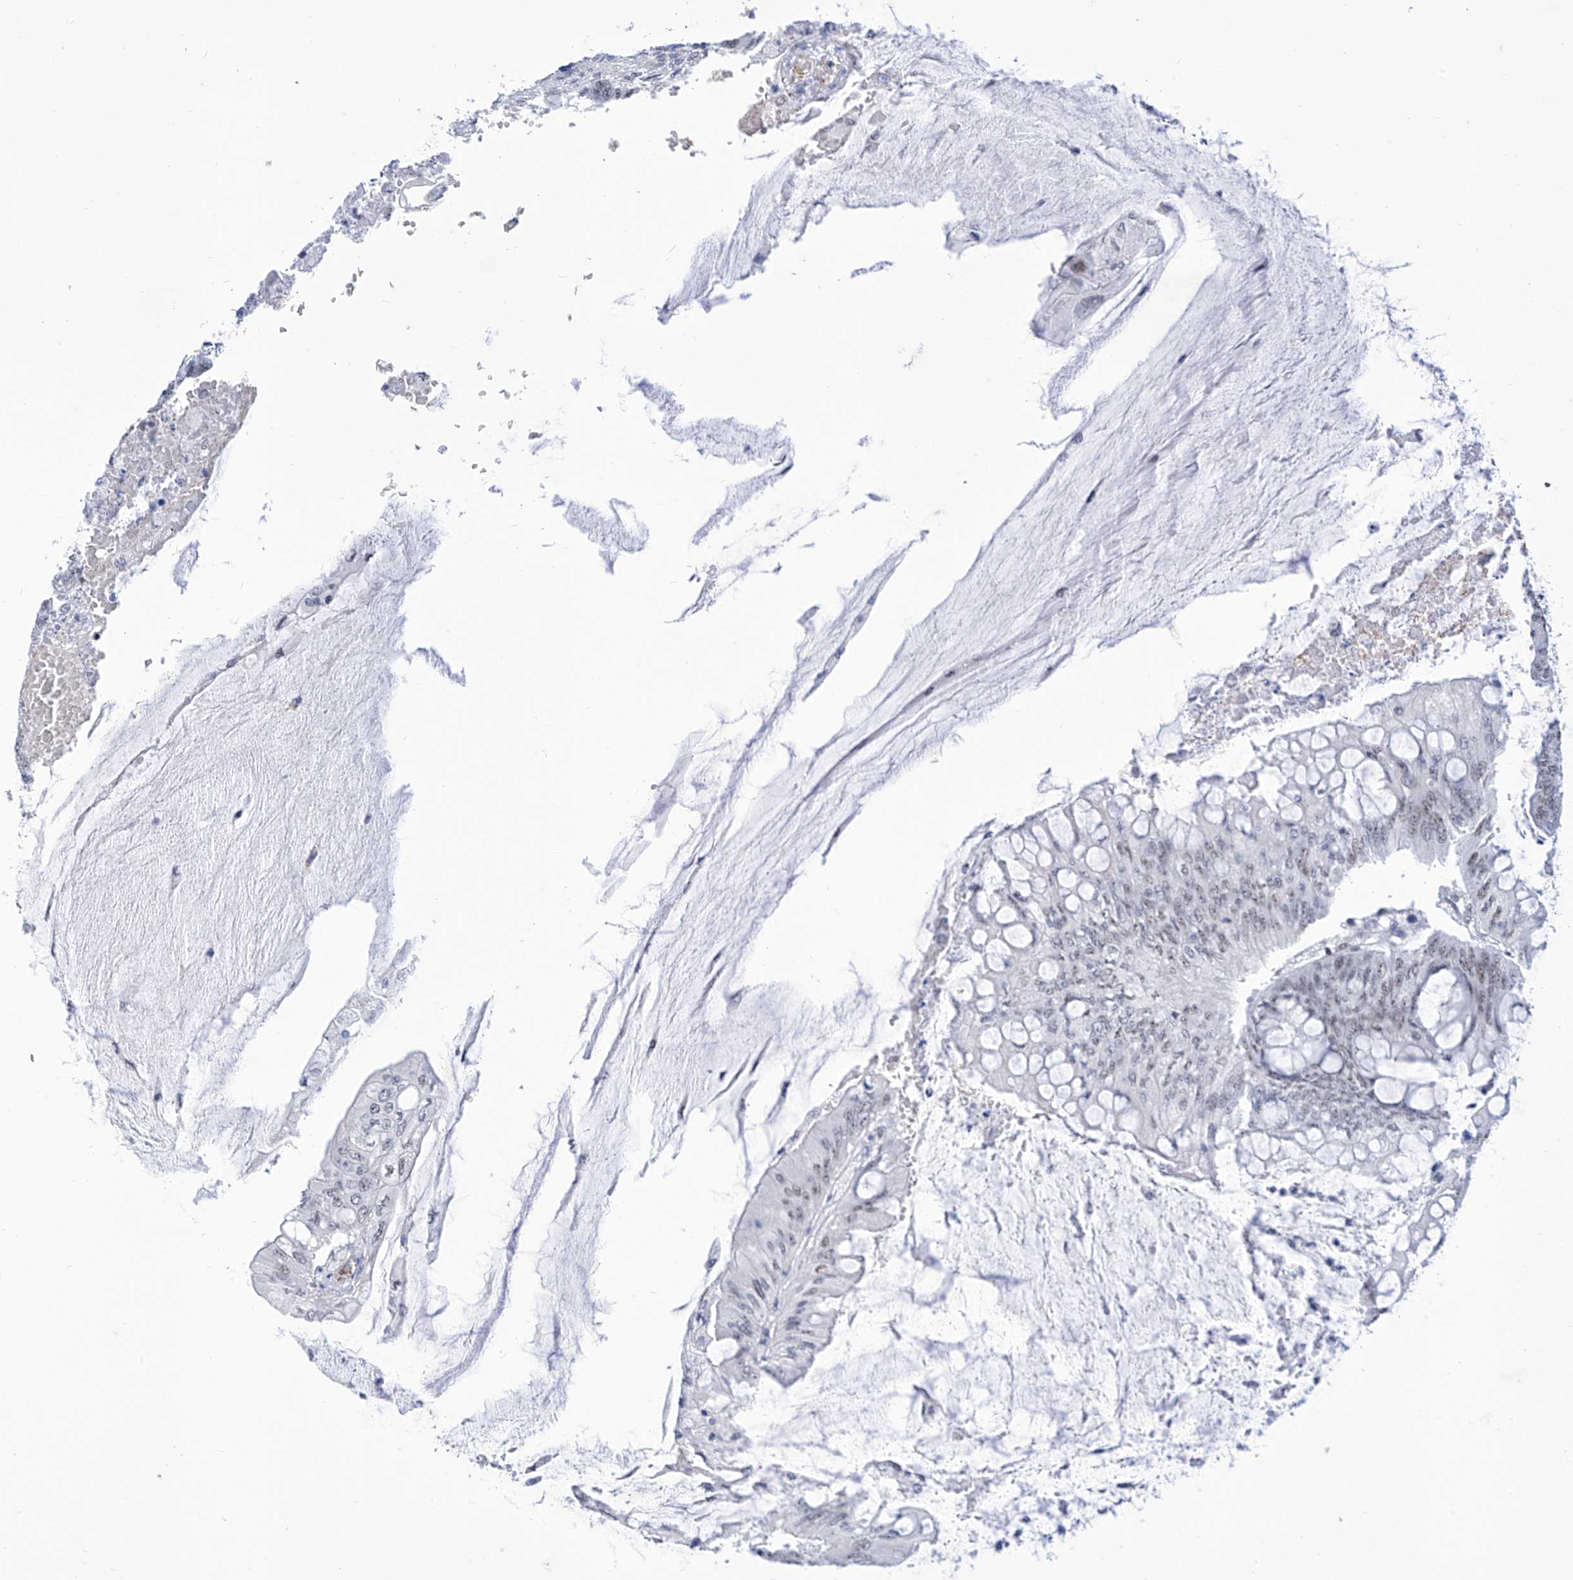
{"staining": {"intensity": "weak", "quantity": "<25%", "location": "nuclear"}, "tissue": "colorectal cancer", "cell_type": "Tumor cells", "image_type": "cancer", "snomed": [{"axis": "morphology", "description": "Adenoma, NOS"}, {"axis": "morphology", "description": "Adenocarcinoma, NOS"}, {"axis": "topography", "description": "Colon"}], "caption": "Colorectal adenocarcinoma was stained to show a protein in brown. There is no significant positivity in tumor cells.", "gene": "SART1", "patient": {"sex": "male", "age": 79}}